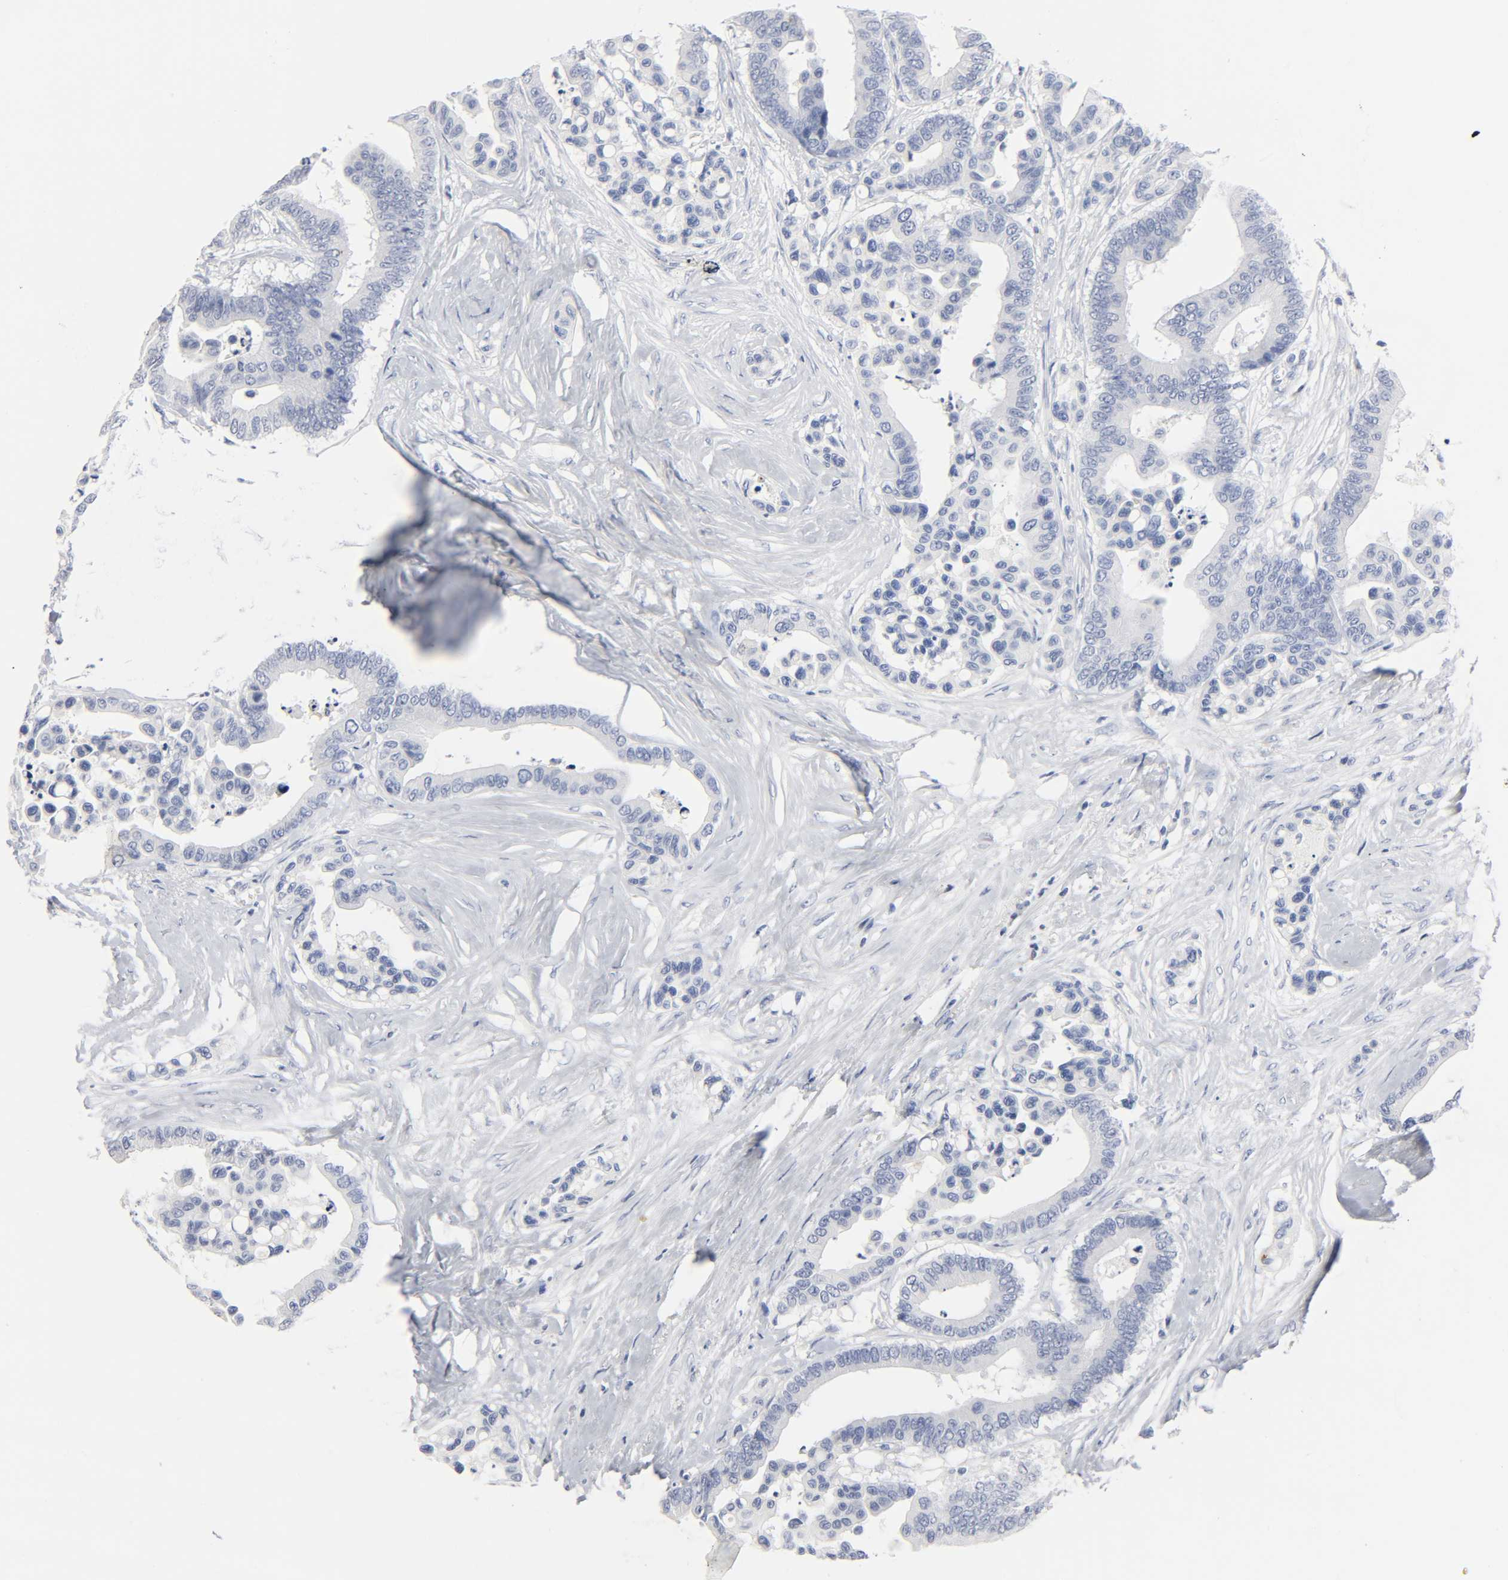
{"staining": {"intensity": "negative", "quantity": "none", "location": "none"}, "tissue": "colorectal cancer", "cell_type": "Tumor cells", "image_type": "cancer", "snomed": [{"axis": "morphology", "description": "Adenocarcinoma, NOS"}, {"axis": "topography", "description": "Colon"}], "caption": "Tumor cells are negative for brown protein staining in colorectal cancer.", "gene": "ACP3", "patient": {"sex": "male", "age": 82}}